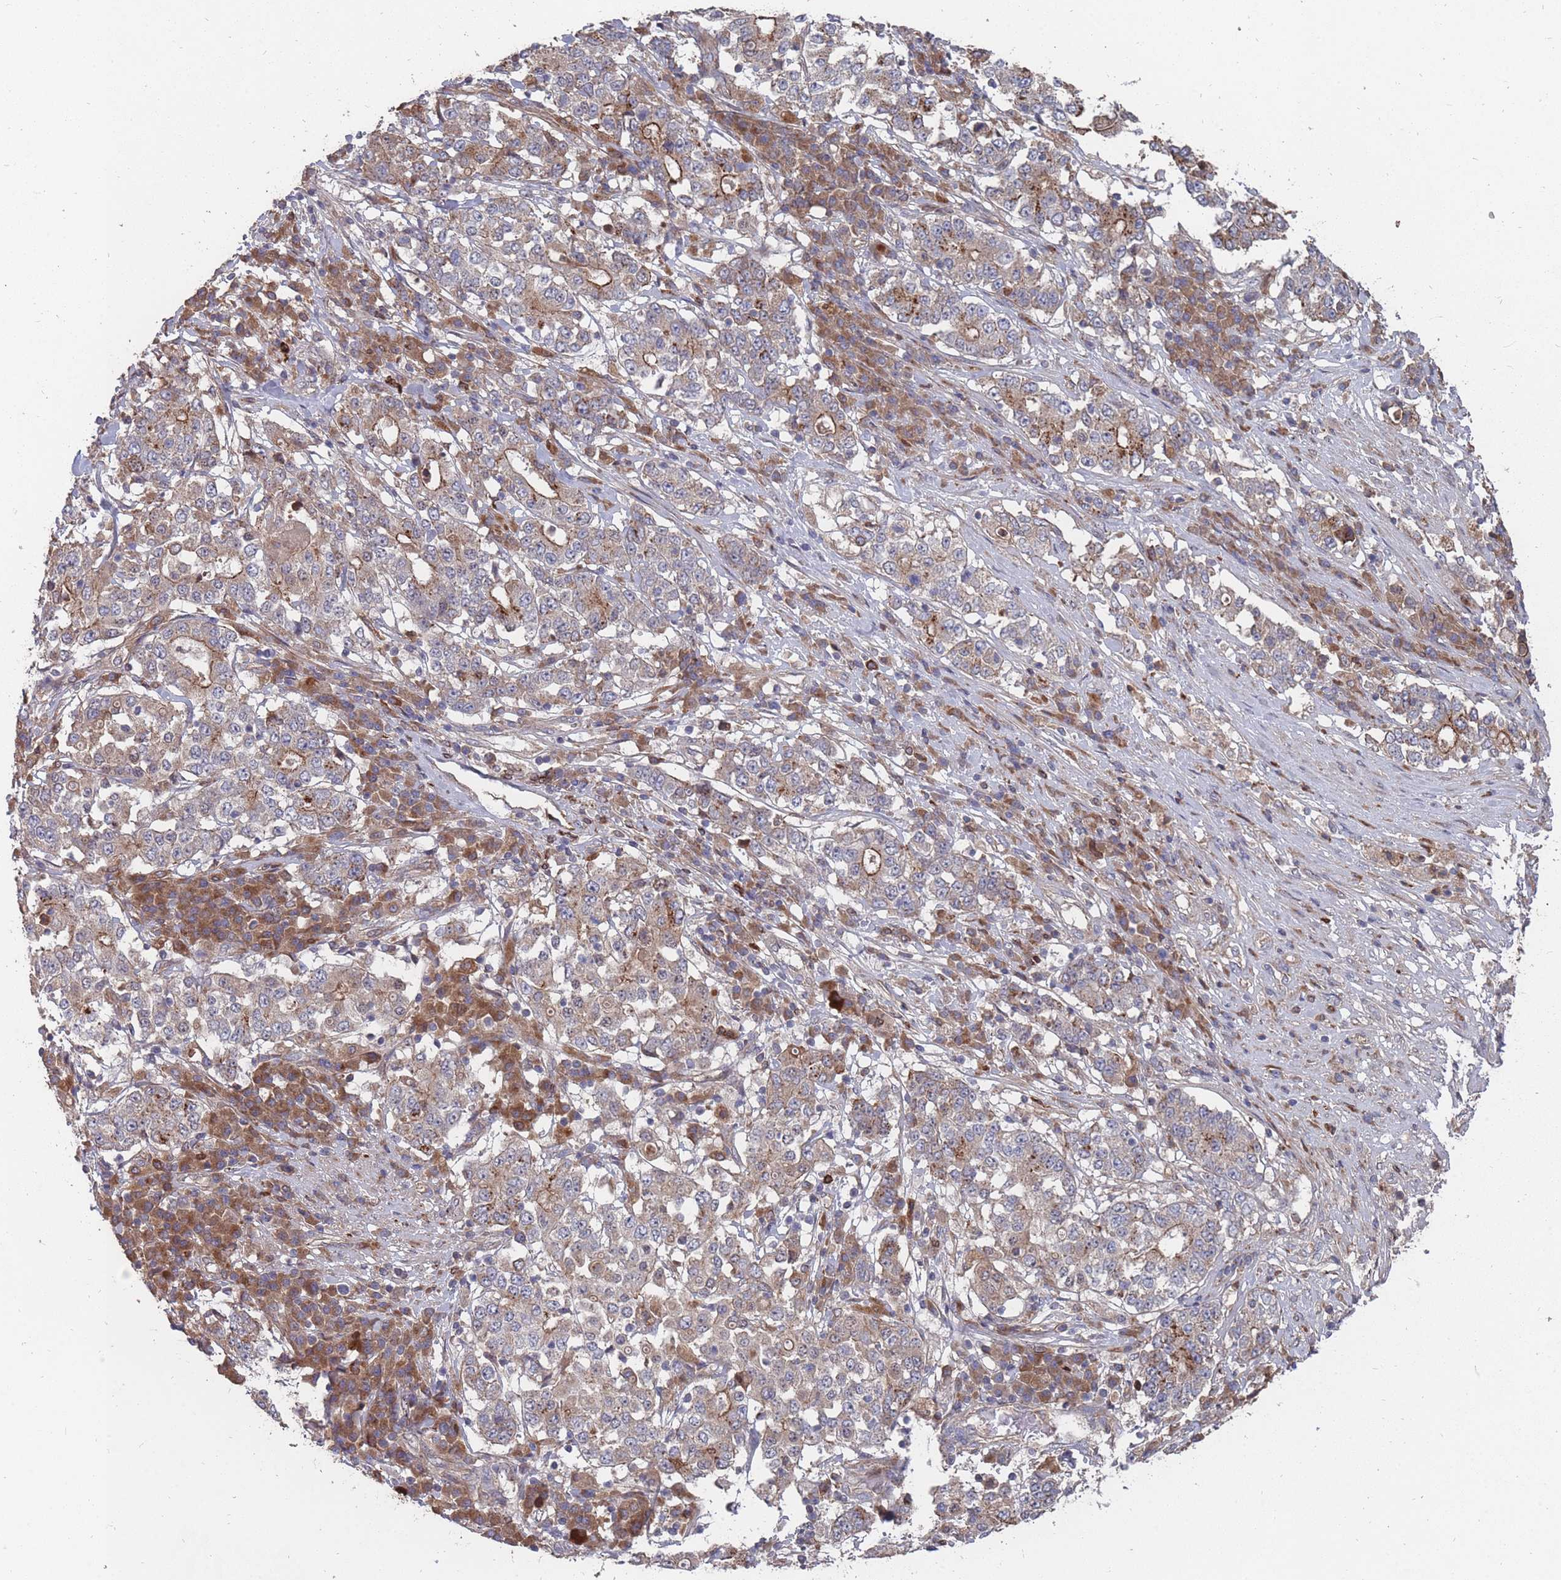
{"staining": {"intensity": "moderate", "quantity": "25%-75%", "location": "cytoplasmic/membranous"}, "tissue": "stomach cancer", "cell_type": "Tumor cells", "image_type": "cancer", "snomed": [{"axis": "morphology", "description": "Adenocarcinoma, NOS"}, {"axis": "topography", "description": "Stomach"}], "caption": "Stomach adenocarcinoma was stained to show a protein in brown. There is medium levels of moderate cytoplasmic/membranous positivity in about 25%-75% of tumor cells.", "gene": "THSD7B", "patient": {"sex": "male", "age": 59}}